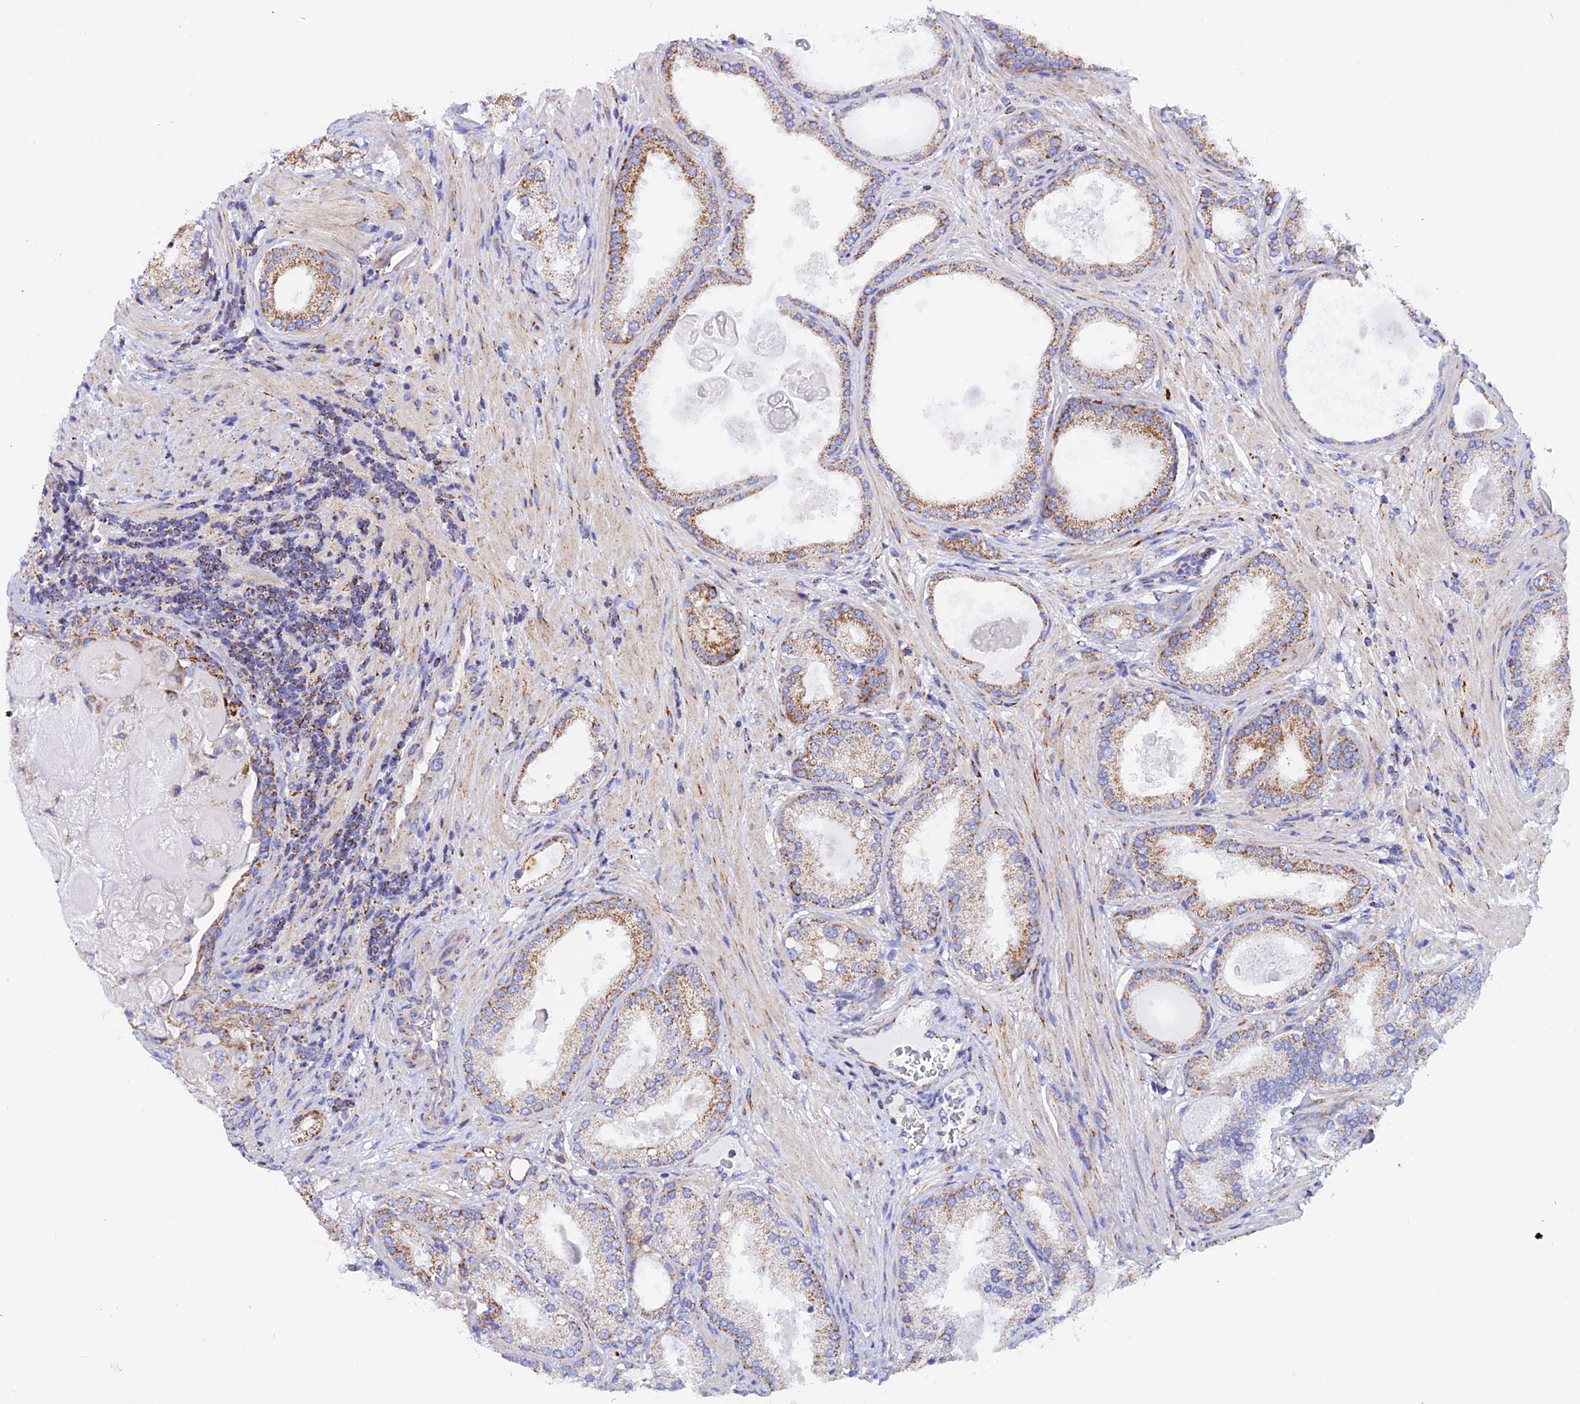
{"staining": {"intensity": "moderate", "quantity": ">75%", "location": "cytoplasmic/membranous"}, "tissue": "prostate cancer", "cell_type": "Tumor cells", "image_type": "cancer", "snomed": [{"axis": "morphology", "description": "Adenocarcinoma, Low grade"}, {"axis": "topography", "description": "Prostate"}], "caption": "Prostate cancer (adenocarcinoma (low-grade)) stained with a protein marker demonstrates moderate staining in tumor cells.", "gene": "GCDH", "patient": {"sex": "male", "age": 59}}